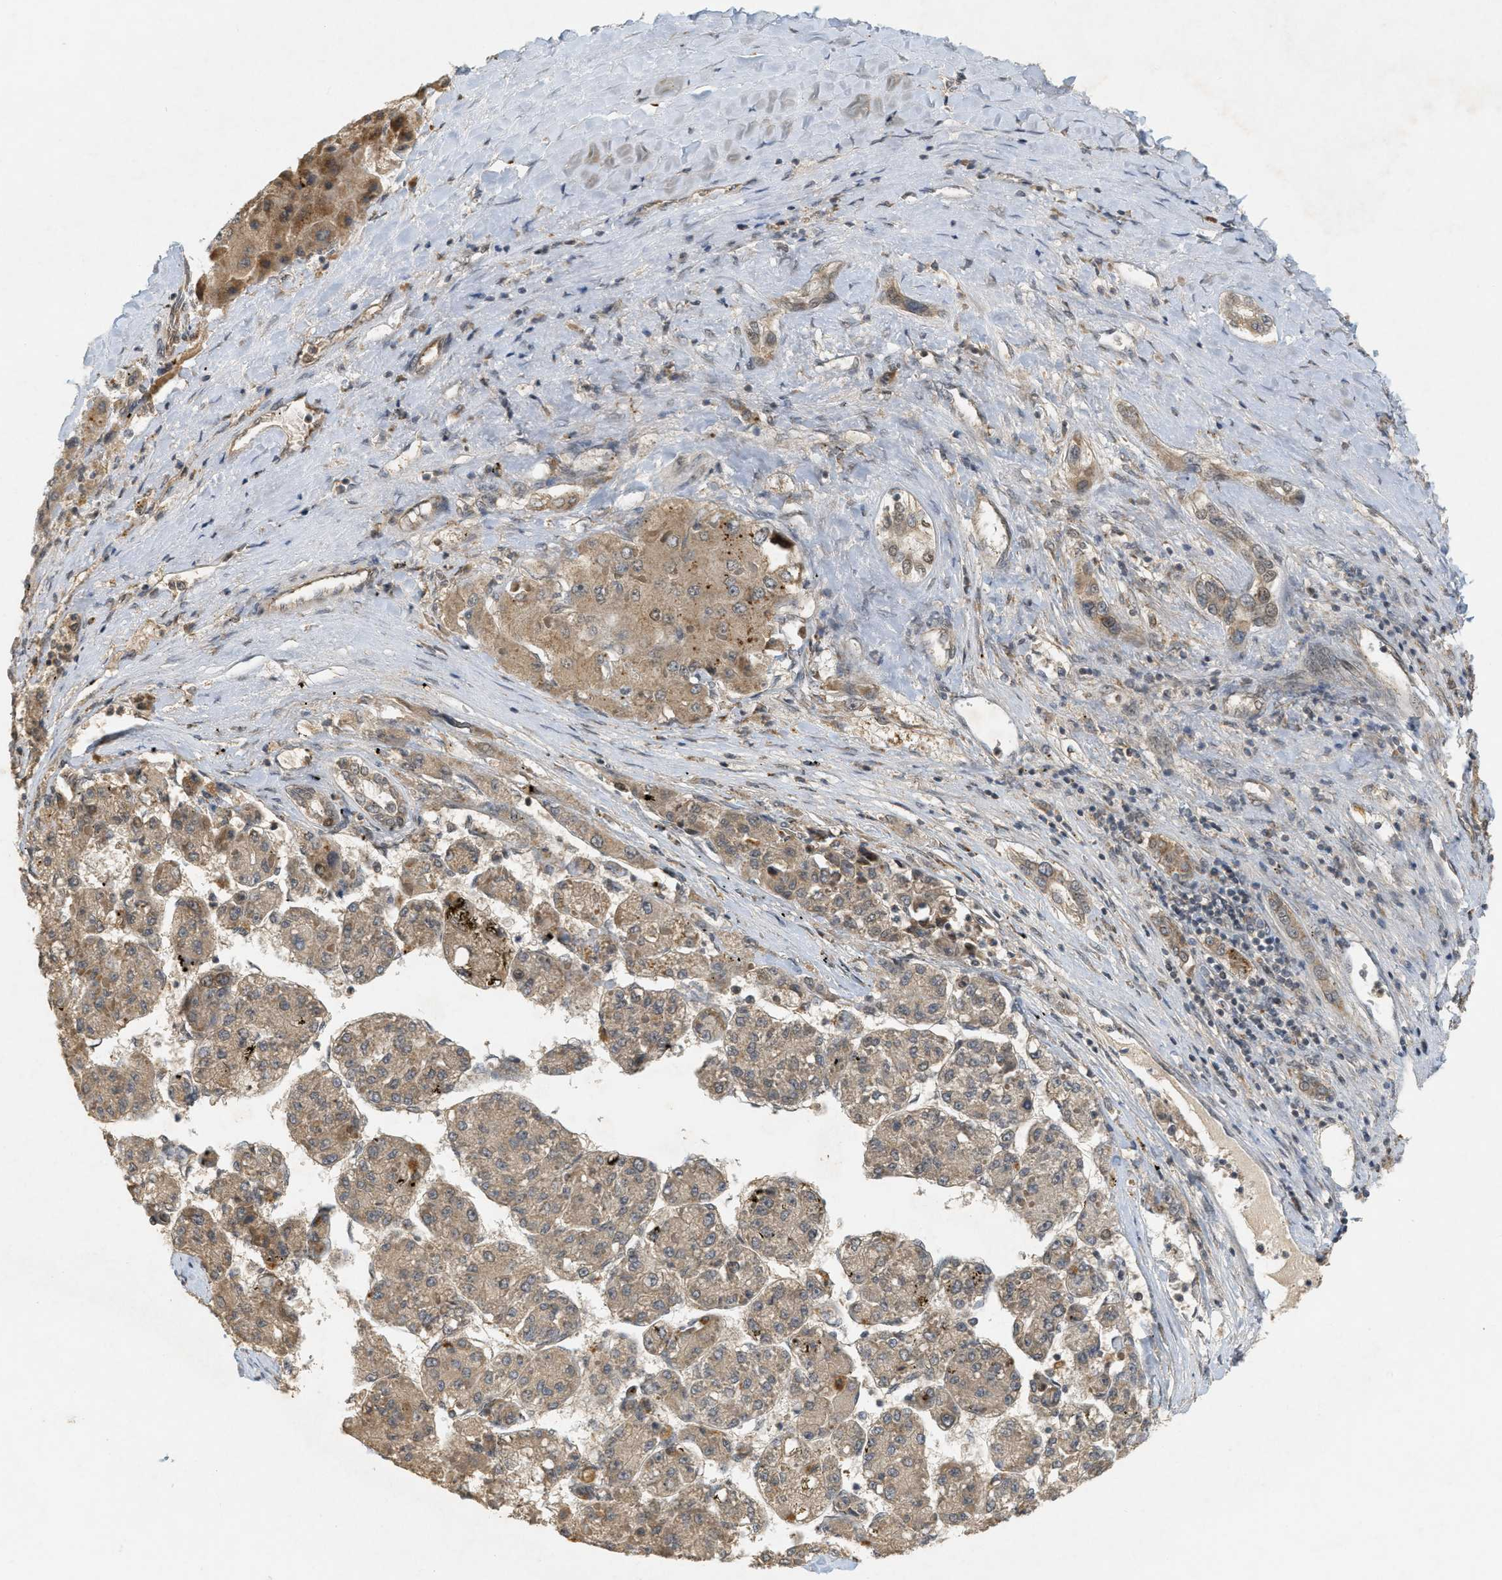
{"staining": {"intensity": "moderate", "quantity": ">75%", "location": "cytoplasmic/membranous"}, "tissue": "liver cancer", "cell_type": "Tumor cells", "image_type": "cancer", "snomed": [{"axis": "morphology", "description": "Carcinoma, Hepatocellular, NOS"}, {"axis": "topography", "description": "Liver"}], "caption": "Hepatocellular carcinoma (liver) stained with a protein marker demonstrates moderate staining in tumor cells.", "gene": "PRKD1", "patient": {"sex": "female", "age": 73}}